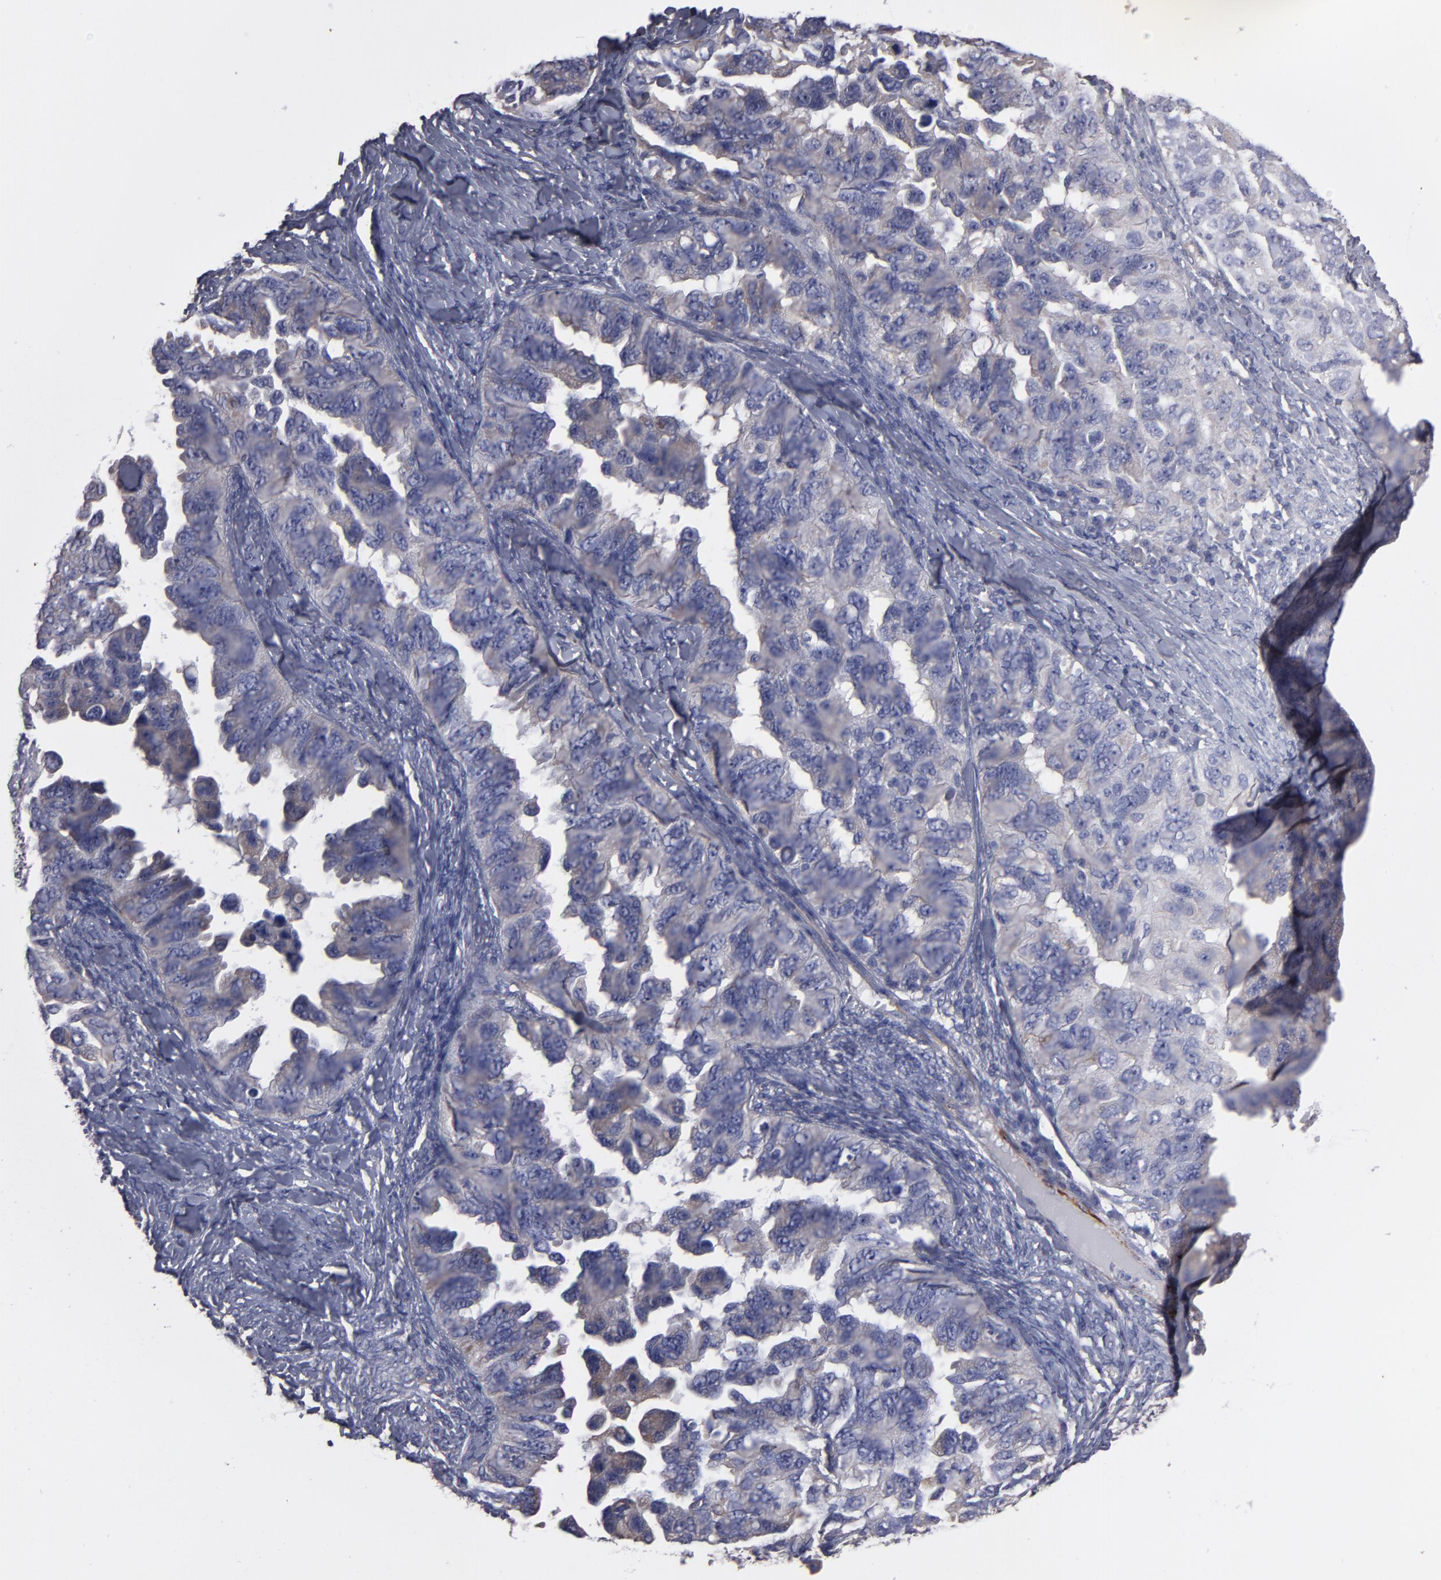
{"staining": {"intensity": "negative", "quantity": "none", "location": "none"}, "tissue": "ovarian cancer", "cell_type": "Tumor cells", "image_type": "cancer", "snomed": [{"axis": "morphology", "description": "Cystadenocarcinoma, serous, NOS"}, {"axis": "topography", "description": "Ovary"}], "caption": "DAB (3,3'-diaminobenzidine) immunohistochemical staining of ovarian cancer (serous cystadenocarcinoma) reveals no significant expression in tumor cells.", "gene": "SLMAP", "patient": {"sex": "female", "age": 82}}